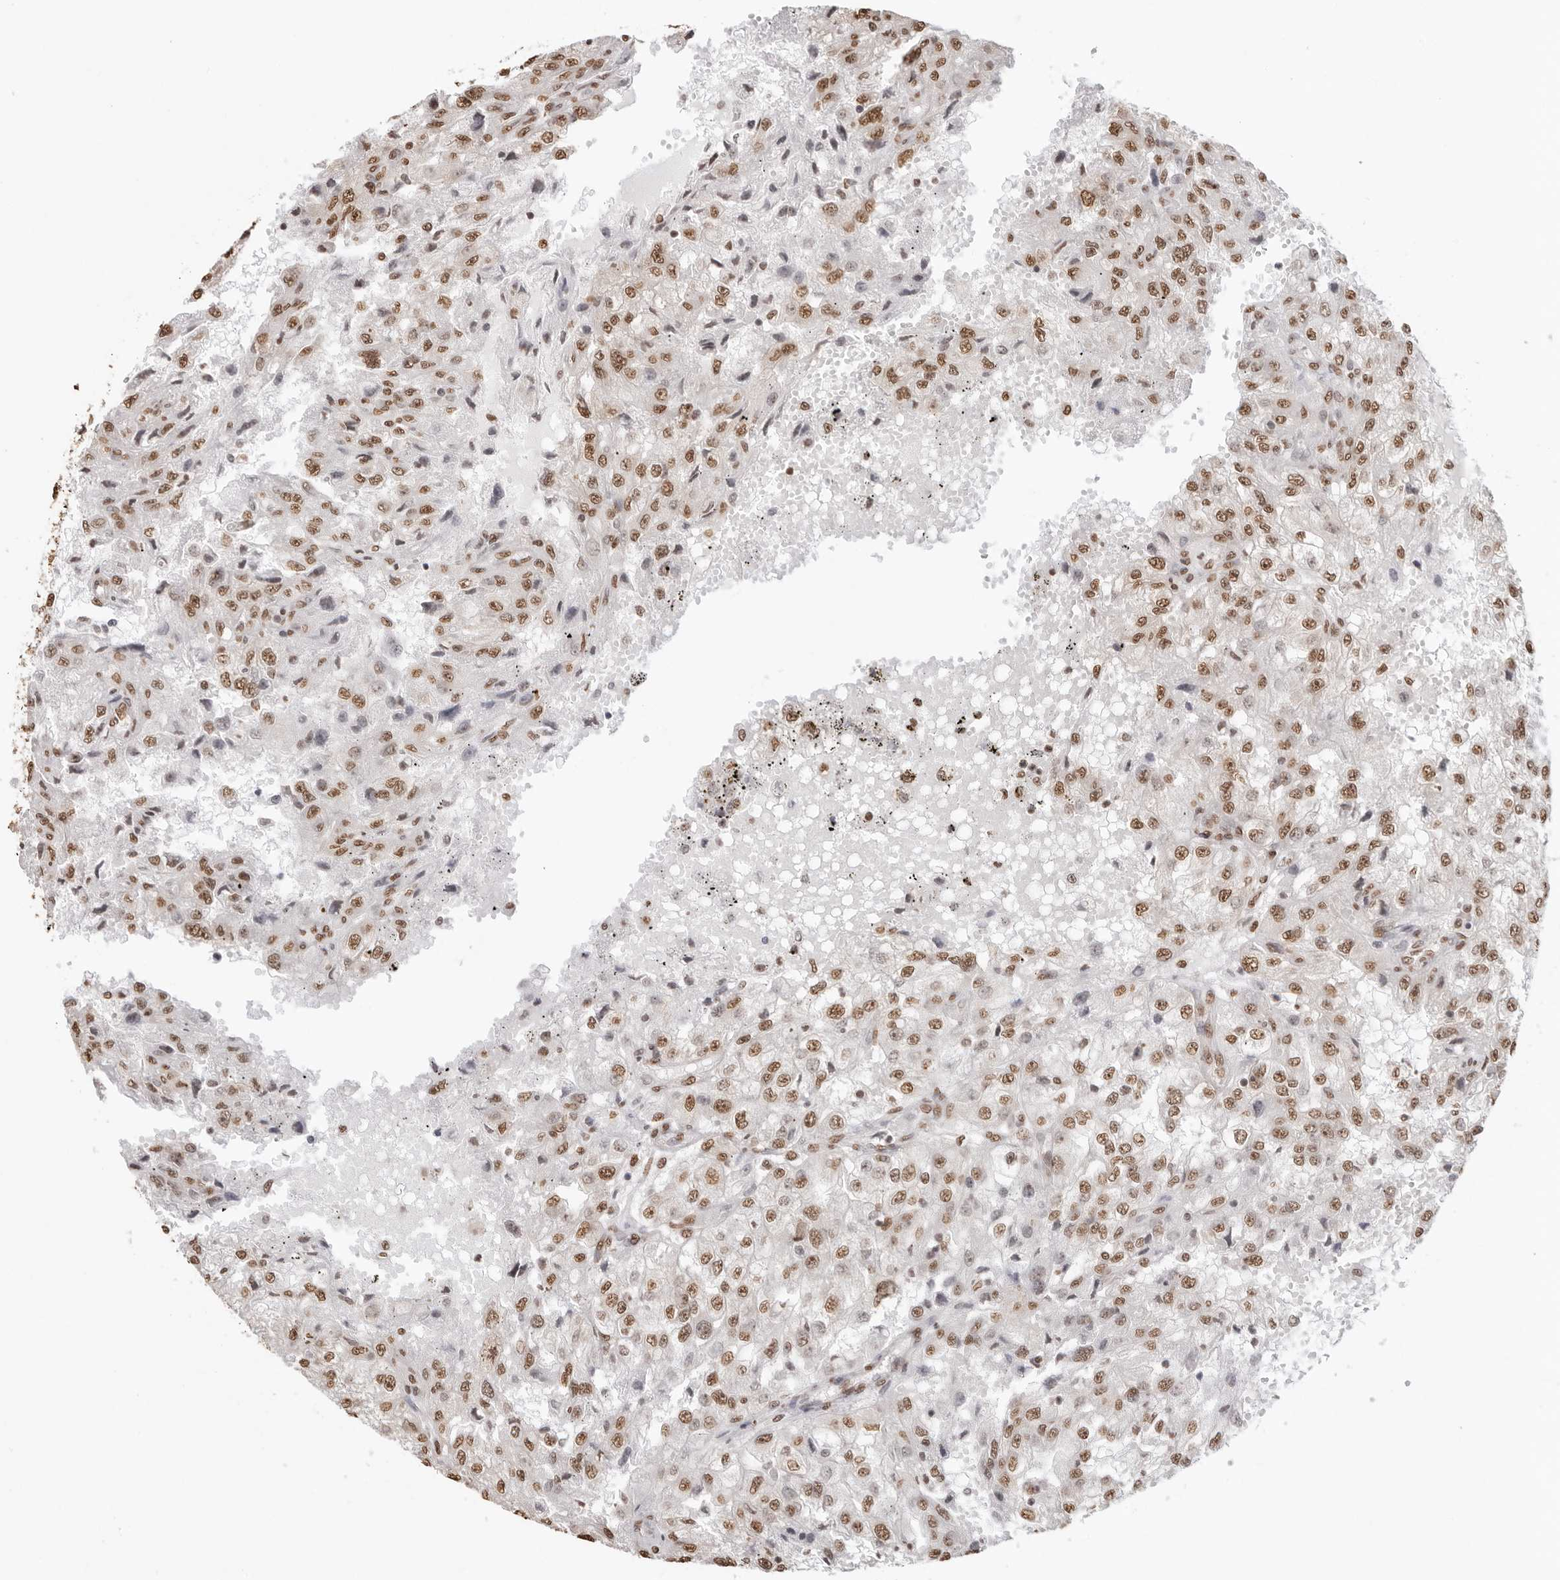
{"staining": {"intensity": "moderate", "quantity": ">75%", "location": "nuclear"}, "tissue": "renal cancer", "cell_type": "Tumor cells", "image_type": "cancer", "snomed": [{"axis": "morphology", "description": "Adenocarcinoma, NOS"}, {"axis": "topography", "description": "Kidney"}], "caption": "Moderate nuclear staining for a protein is seen in approximately >75% of tumor cells of renal cancer using immunohistochemistry (IHC).", "gene": "OLIG3", "patient": {"sex": "female", "age": 54}}